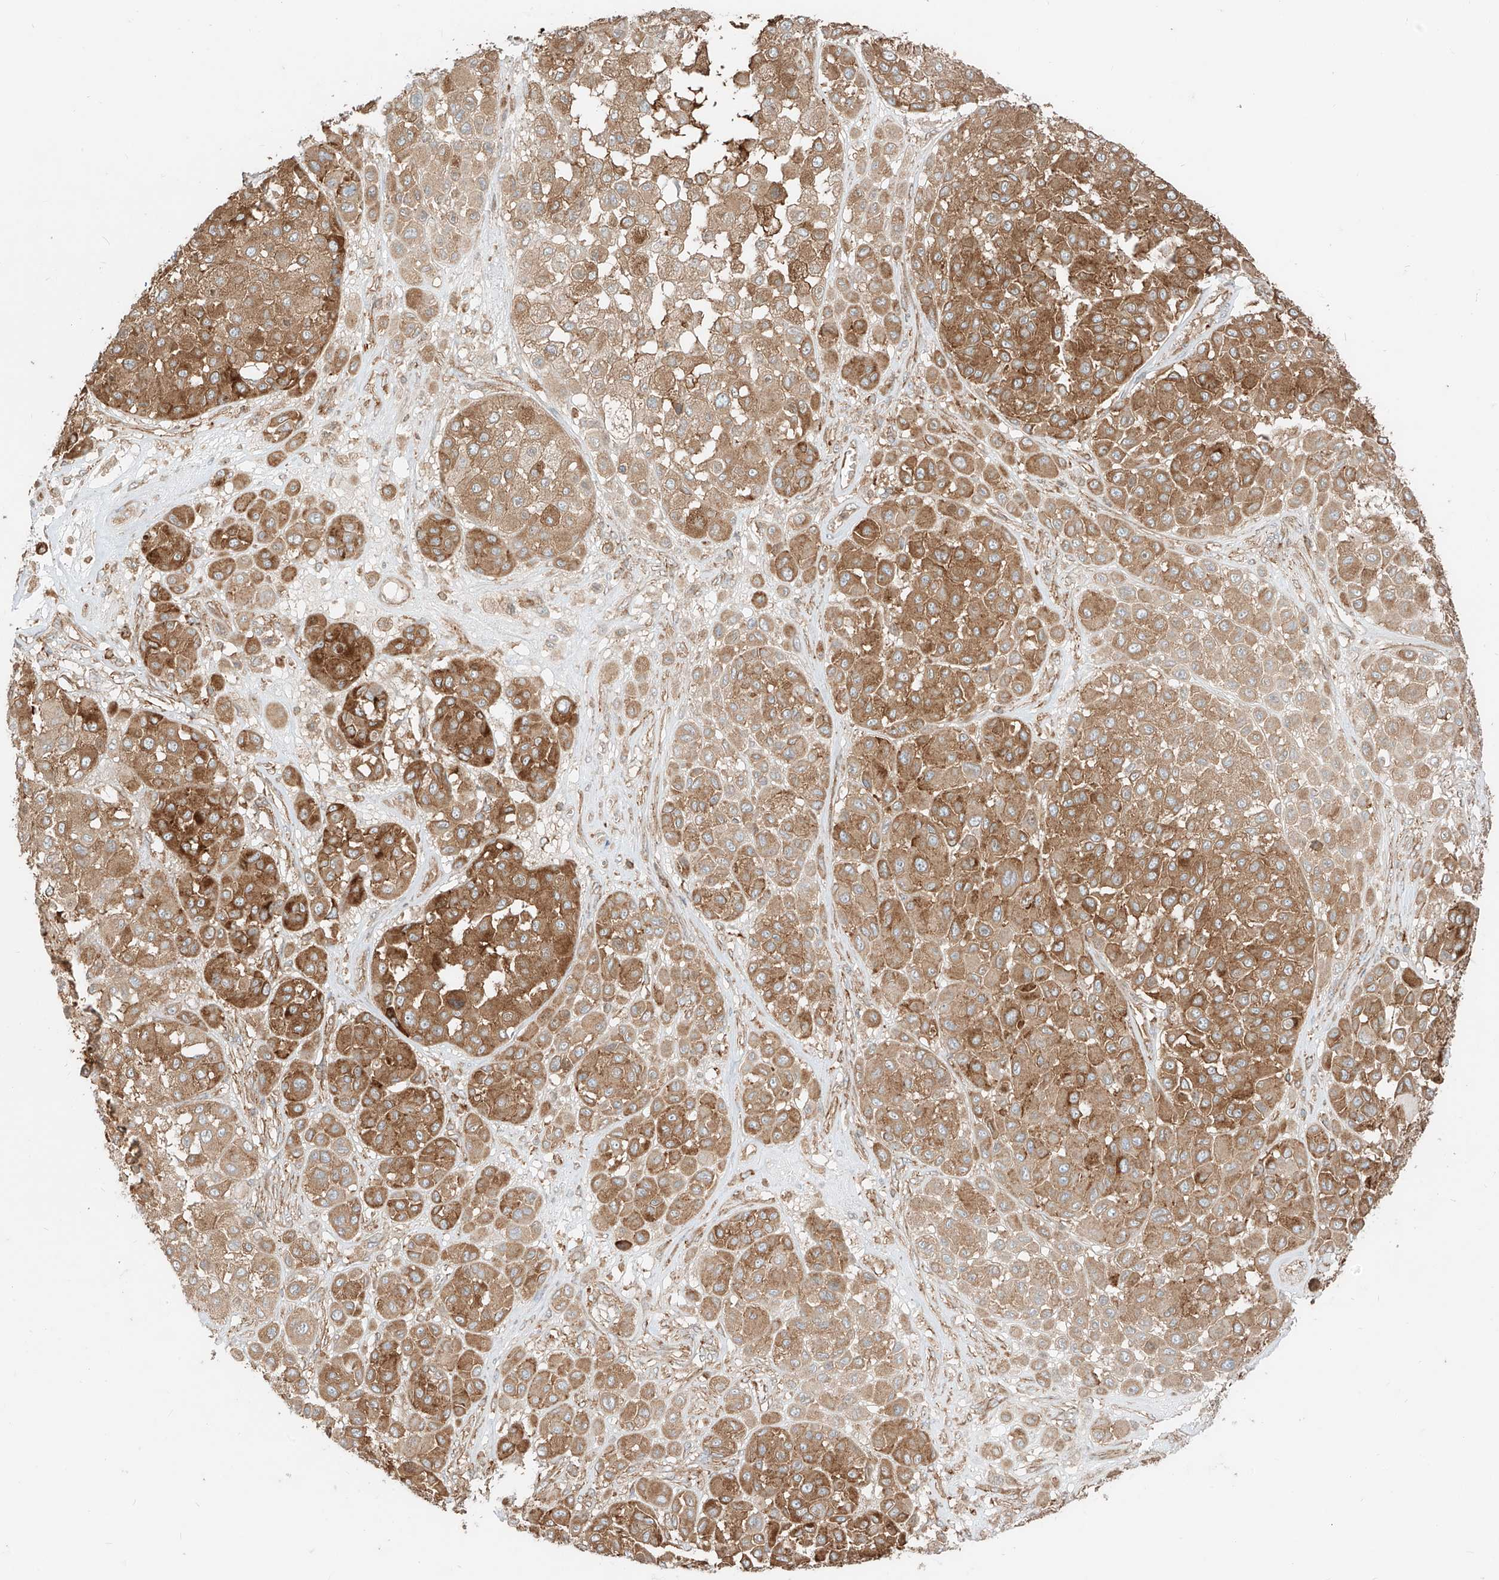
{"staining": {"intensity": "moderate", "quantity": ">75%", "location": "cytoplasmic/membranous"}, "tissue": "melanoma", "cell_type": "Tumor cells", "image_type": "cancer", "snomed": [{"axis": "morphology", "description": "Malignant melanoma, Metastatic site"}, {"axis": "topography", "description": "Soft tissue"}], "caption": "The image reveals immunohistochemical staining of melanoma. There is moderate cytoplasmic/membranous staining is appreciated in about >75% of tumor cells.", "gene": "CCDC115", "patient": {"sex": "male", "age": 41}}